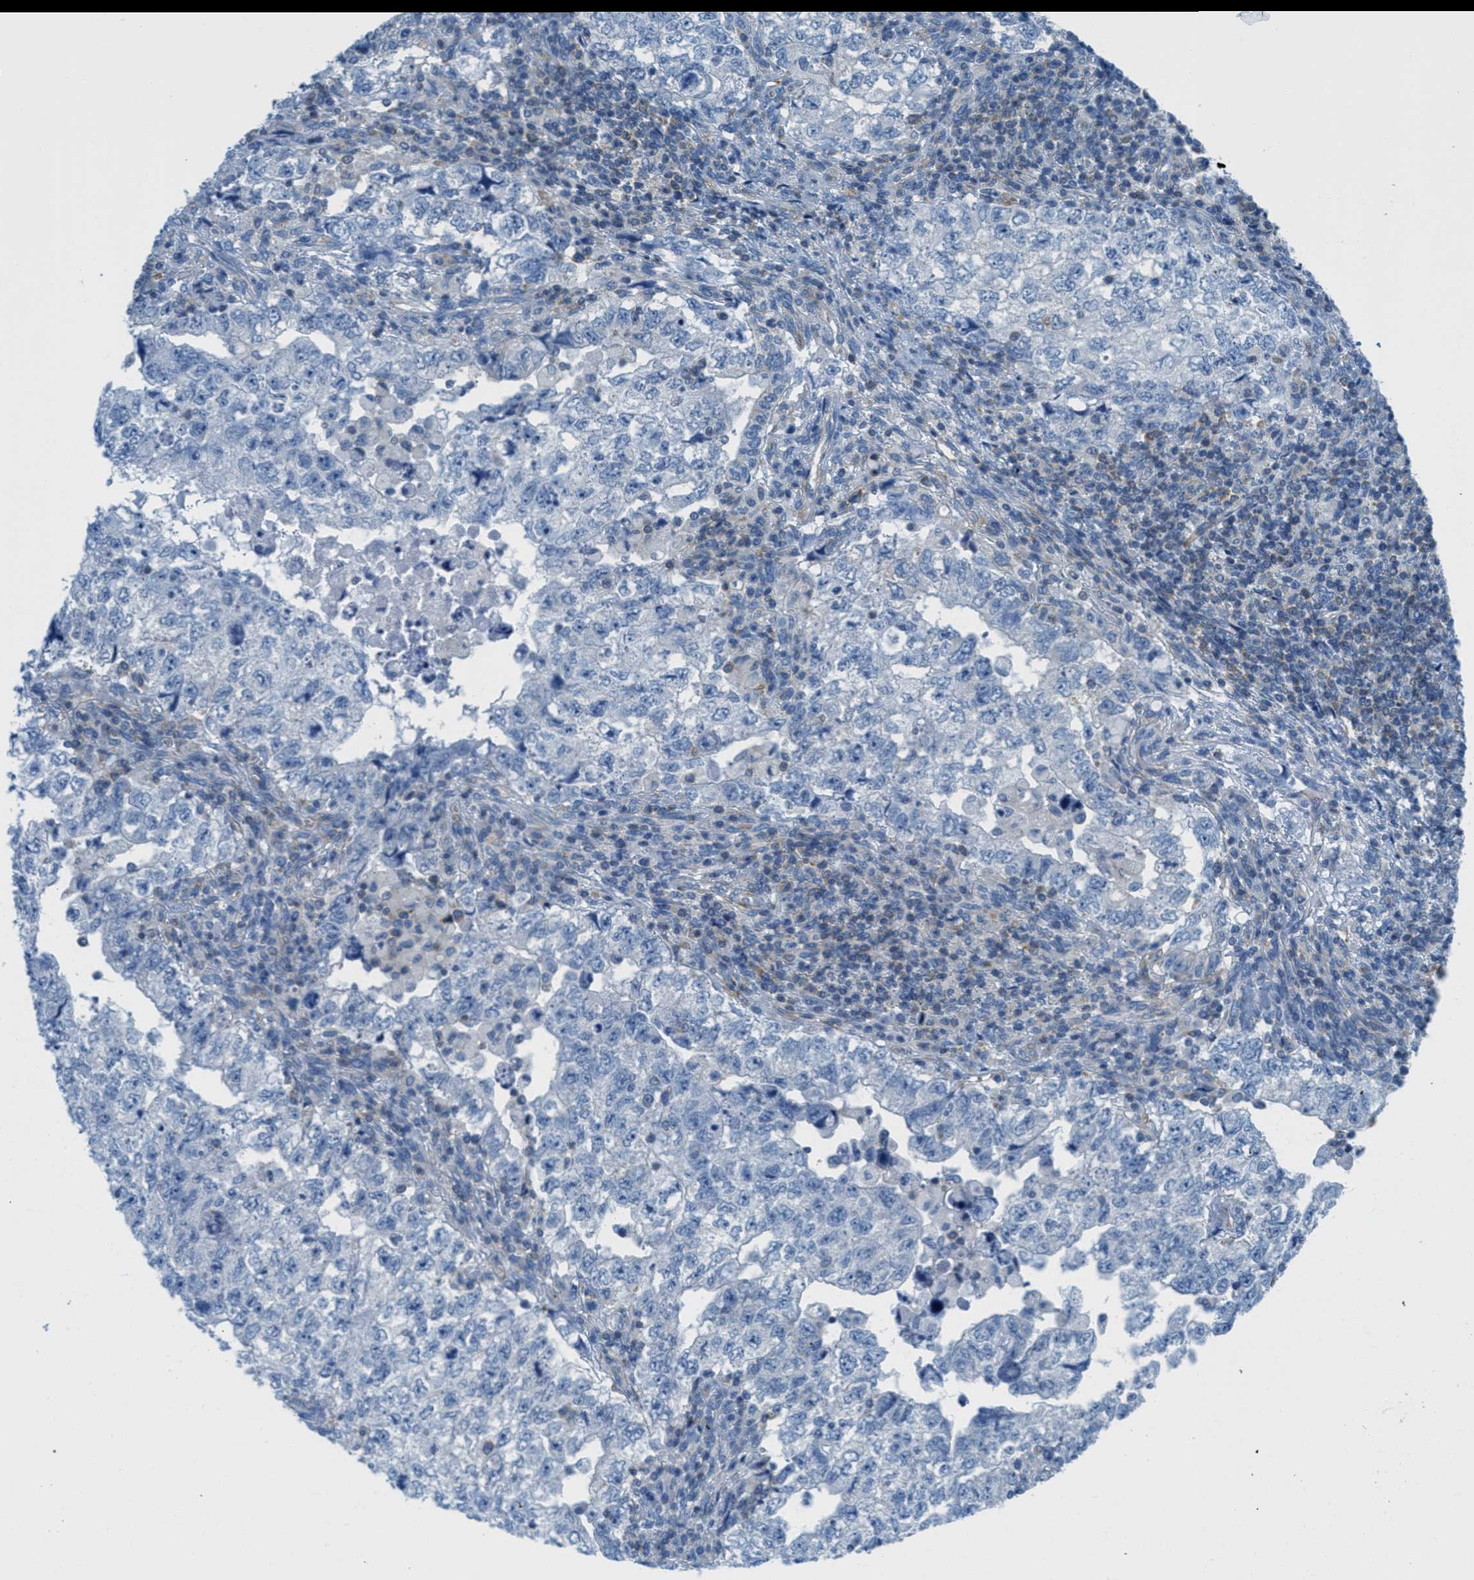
{"staining": {"intensity": "negative", "quantity": "none", "location": "none"}, "tissue": "testis cancer", "cell_type": "Tumor cells", "image_type": "cancer", "snomed": [{"axis": "morphology", "description": "Carcinoma, Embryonal, NOS"}, {"axis": "topography", "description": "Testis"}], "caption": "The IHC photomicrograph has no significant expression in tumor cells of testis cancer tissue.", "gene": "MAPRE2", "patient": {"sex": "male", "age": 36}}